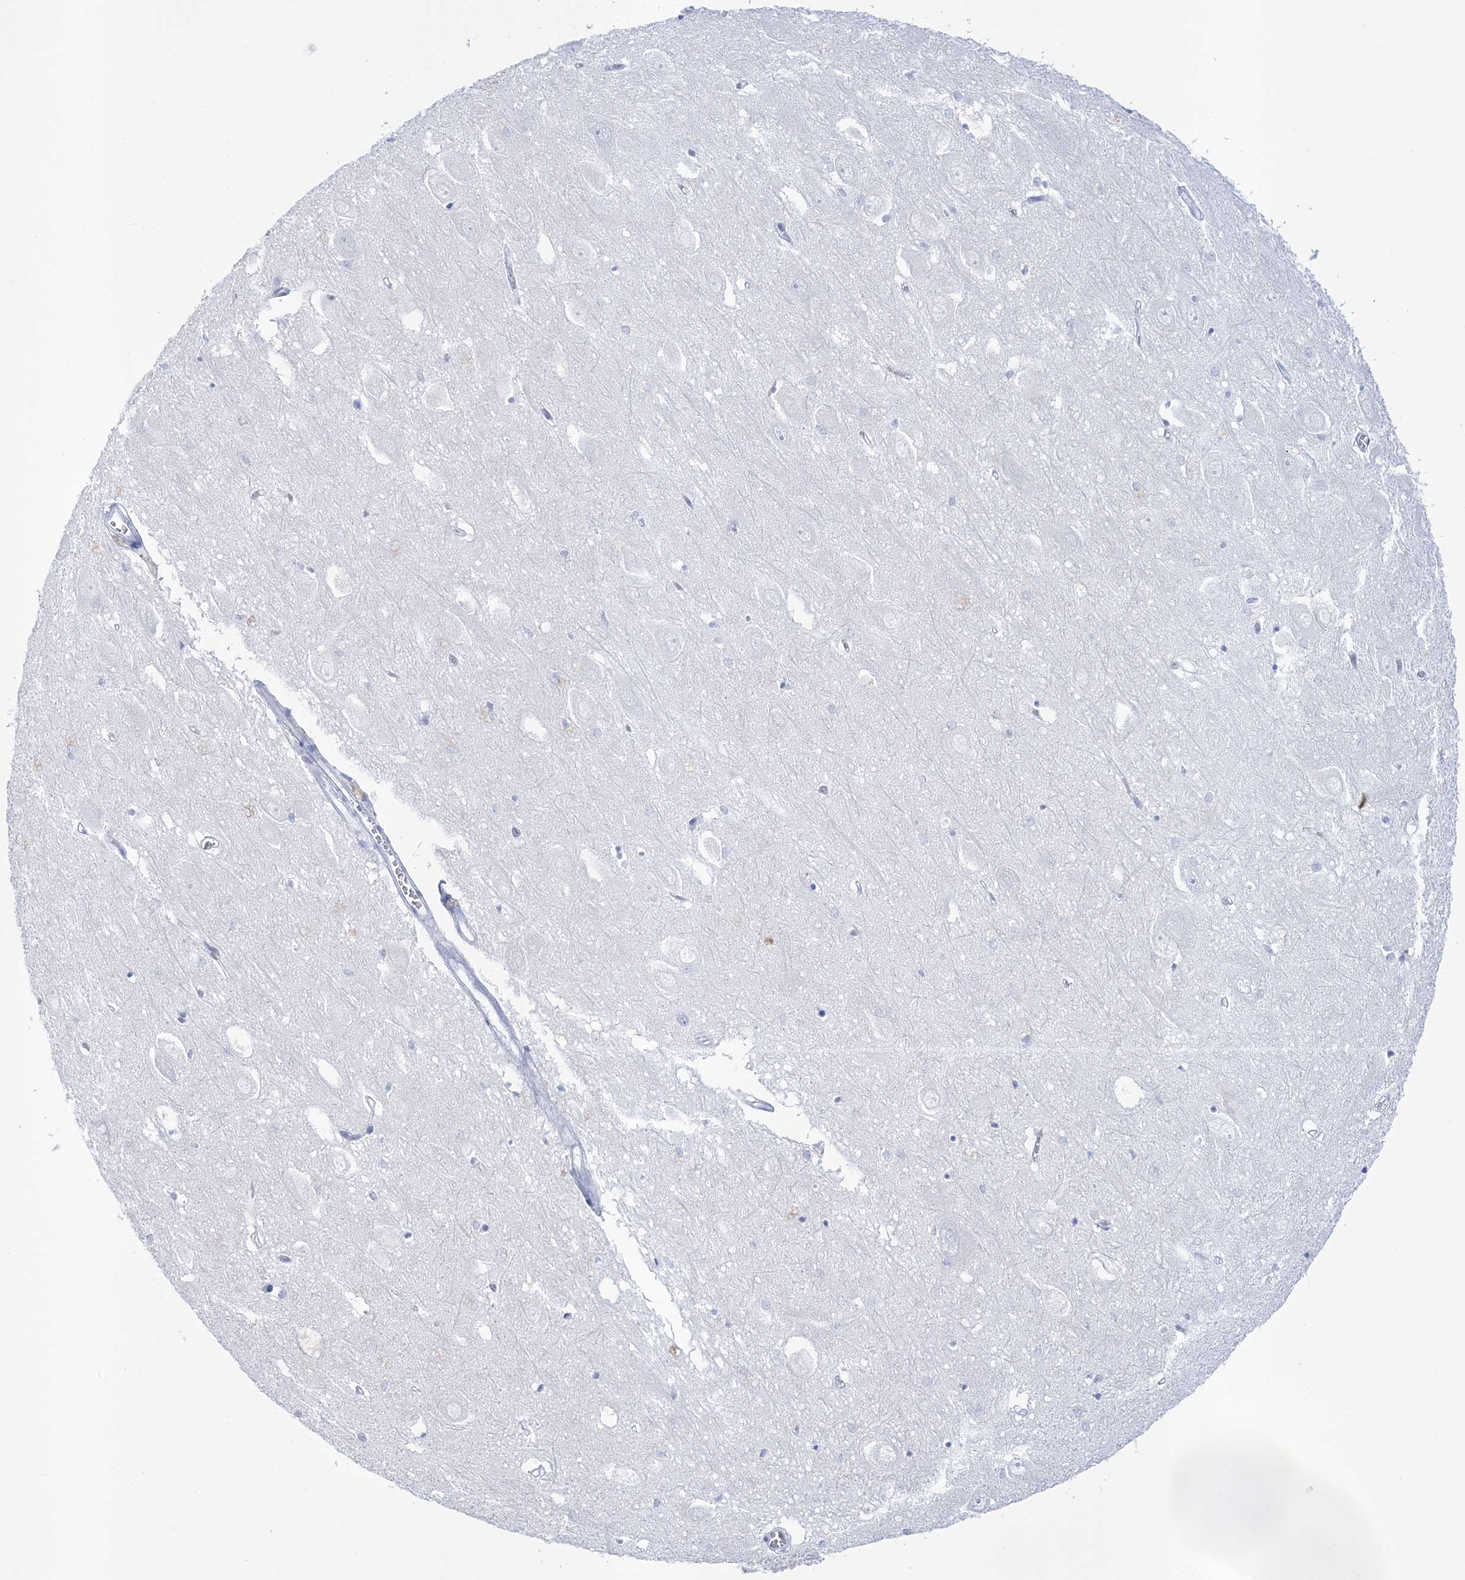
{"staining": {"intensity": "negative", "quantity": "none", "location": "none"}, "tissue": "hippocampus", "cell_type": "Glial cells", "image_type": "normal", "snomed": [{"axis": "morphology", "description": "Normal tissue, NOS"}, {"axis": "topography", "description": "Hippocampus"}], "caption": "Hippocampus stained for a protein using immunohistochemistry reveals no staining glial cells.", "gene": "RBP2", "patient": {"sex": "female", "age": 64}}